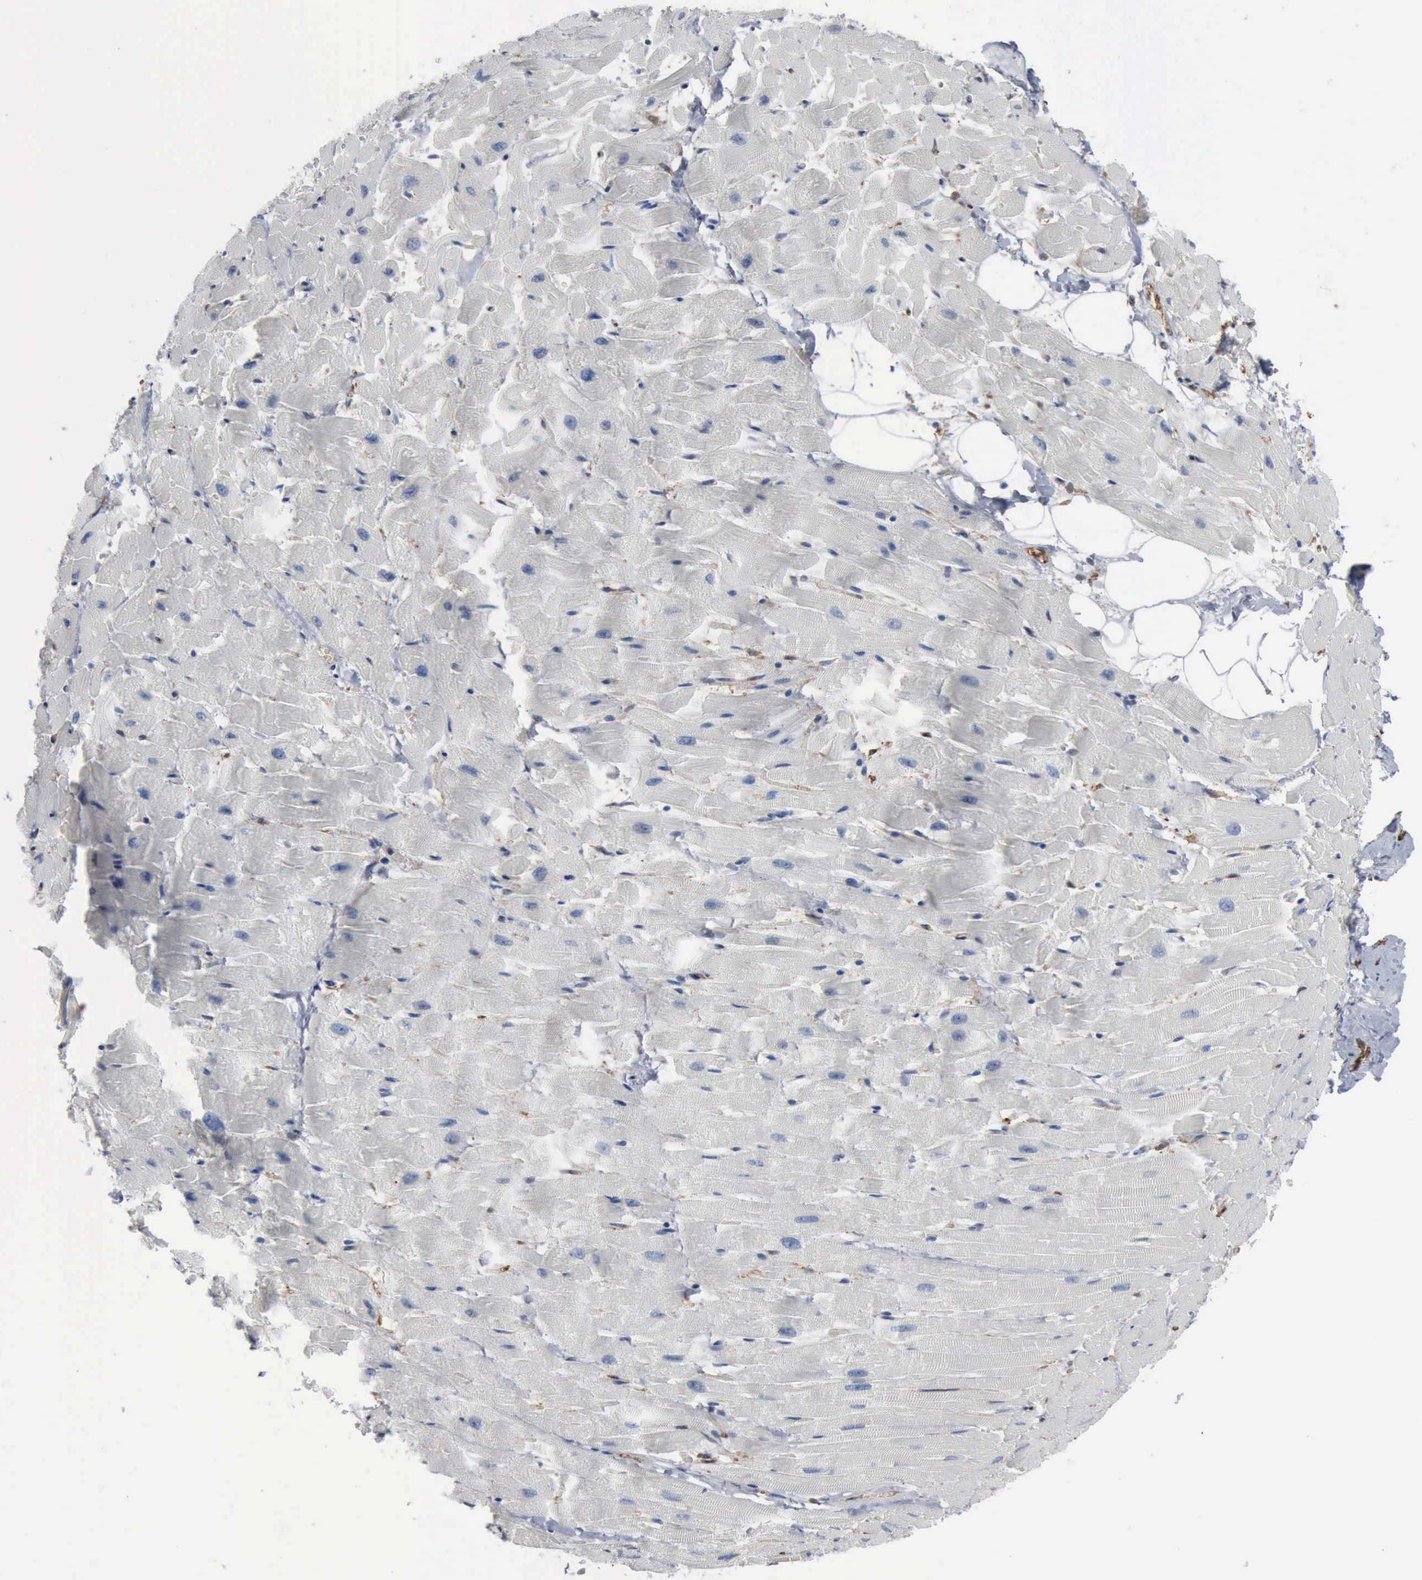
{"staining": {"intensity": "negative", "quantity": "none", "location": "none"}, "tissue": "heart muscle", "cell_type": "Cardiomyocytes", "image_type": "normal", "snomed": [{"axis": "morphology", "description": "Normal tissue, NOS"}, {"axis": "topography", "description": "Heart"}], "caption": "IHC histopathology image of unremarkable heart muscle: heart muscle stained with DAB reveals no significant protein positivity in cardiomyocytes.", "gene": "FSCN1", "patient": {"sex": "female", "age": 19}}